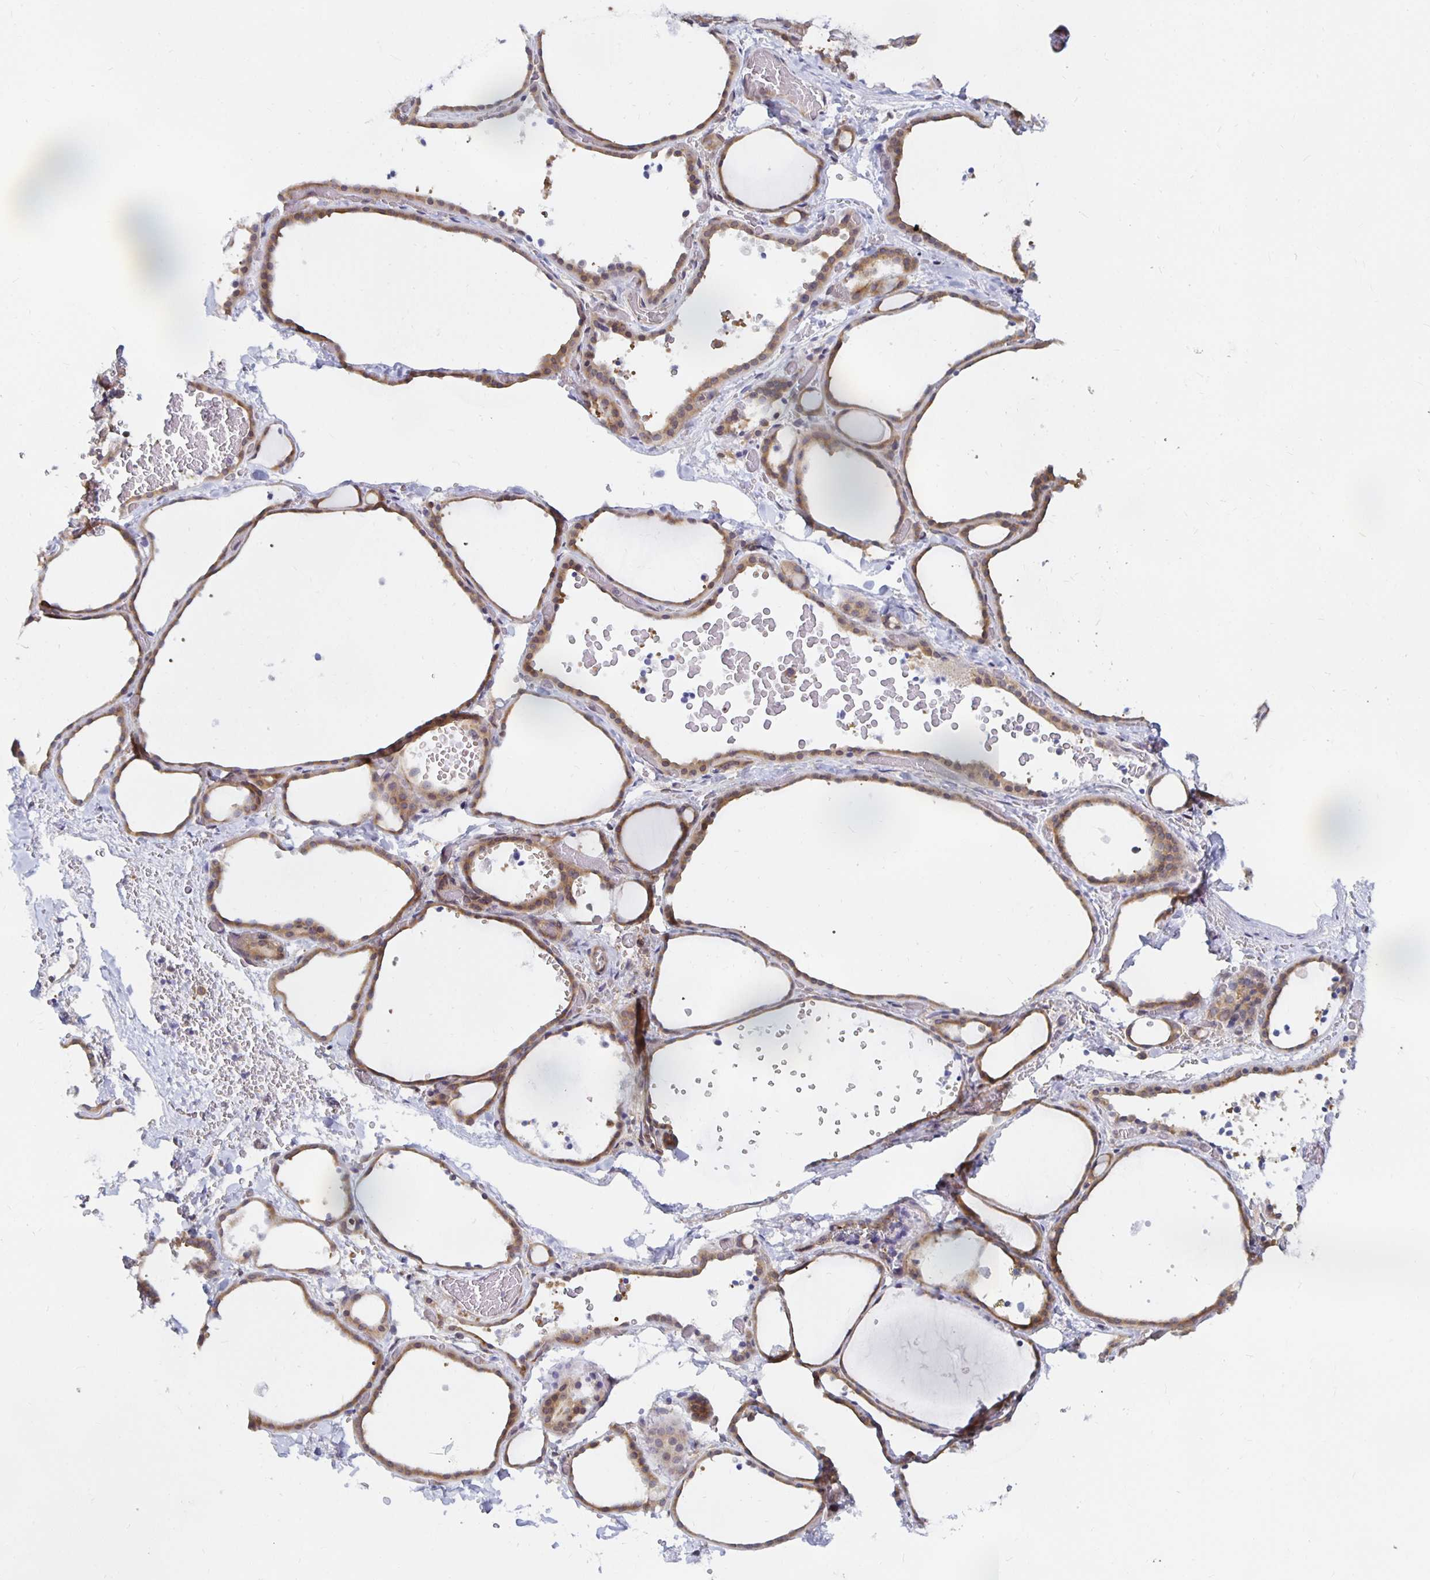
{"staining": {"intensity": "moderate", "quantity": ">75%", "location": "cytoplasmic/membranous"}, "tissue": "thyroid gland", "cell_type": "Glandular cells", "image_type": "normal", "snomed": [{"axis": "morphology", "description": "Normal tissue, NOS"}, {"axis": "topography", "description": "Thyroid gland"}], "caption": "This image demonstrates immunohistochemistry (IHC) staining of benign thyroid gland, with medium moderate cytoplasmic/membranous expression in approximately >75% of glandular cells.", "gene": "PDAP1", "patient": {"sex": "female", "age": 36}}